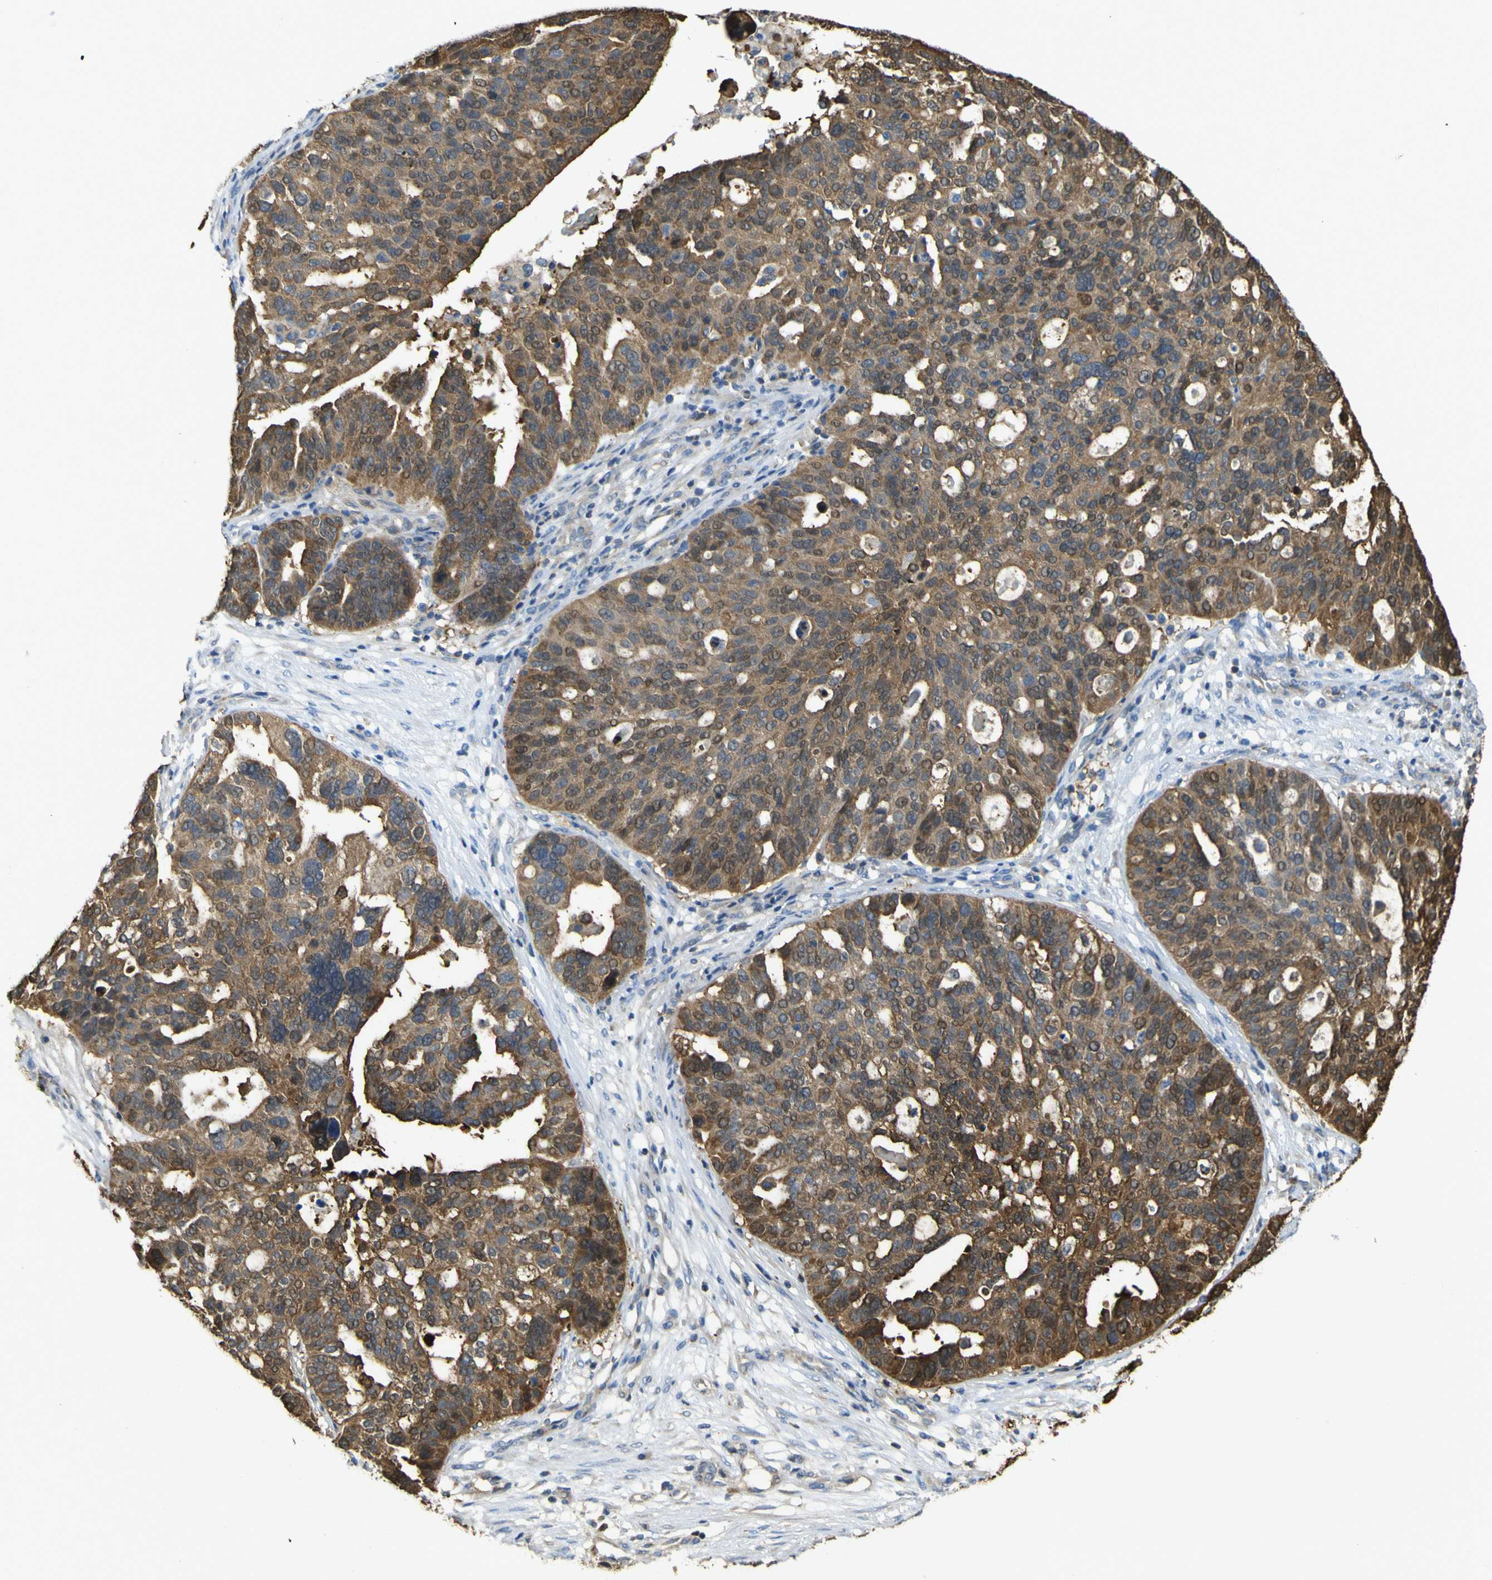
{"staining": {"intensity": "moderate", "quantity": ">75%", "location": "cytoplasmic/membranous,nuclear"}, "tissue": "ovarian cancer", "cell_type": "Tumor cells", "image_type": "cancer", "snomed": [{"axis": "morphology", "description": "Cystadenocarcinoma, serous, NOS"}, {"axis": "topography", "description": "Ovary"}], "caption": "Brown immunohistochemical staining in ovarian serous cystadenocarcinoma exhibits moderate cytoplasmic/membranous and nuclear positivity in approximately >75% of tumor cells.", "gene": "ABHD3", "patient": {"sex": "female", "age": 59}}